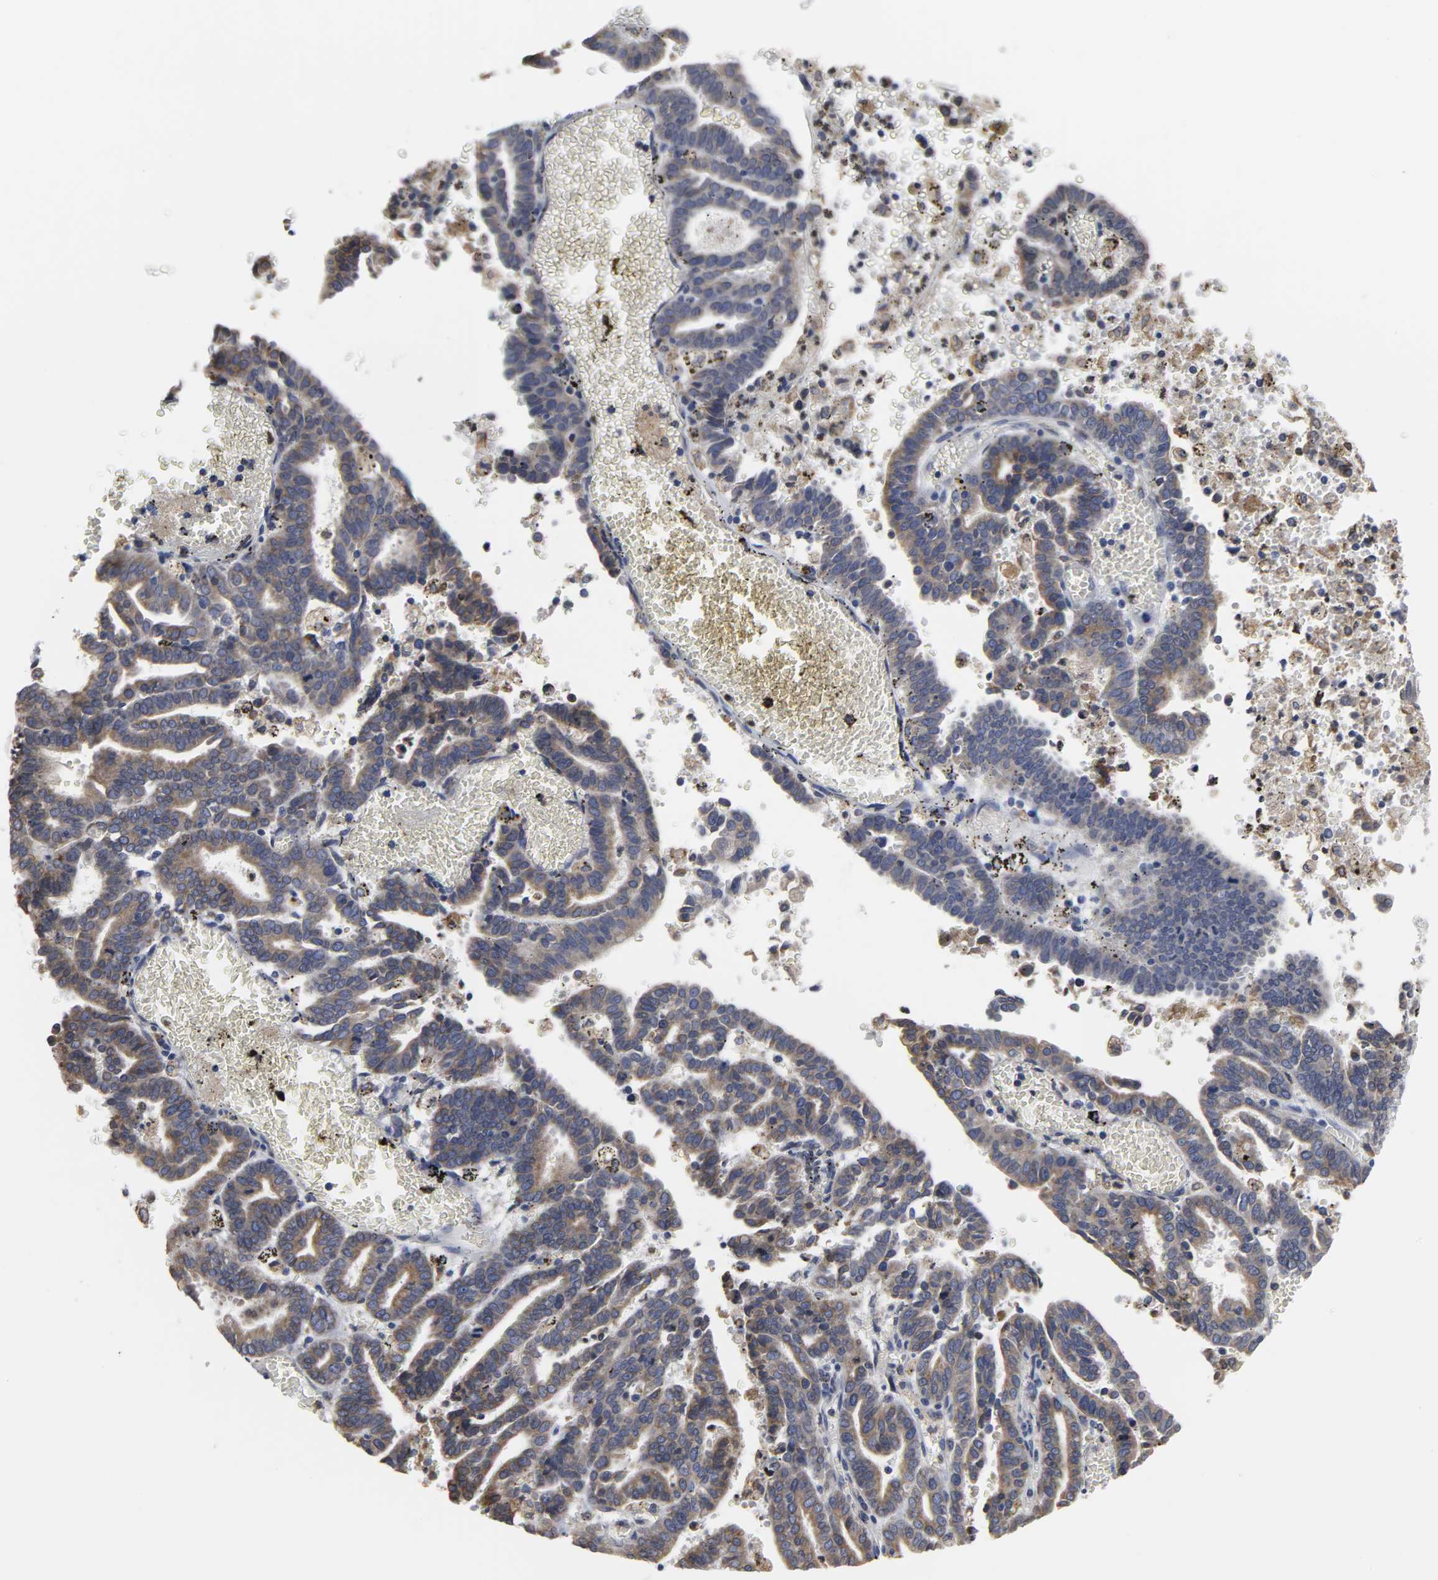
{"staining": {"intensity": "moderate", "quantity": "25%-75%", "location": "cytoplasmic/membranous"}, "tissue": "endometrial cancer", "cell_type": "Tumor cells", "image_type": "cancer", "snomed": [{"axis": "morphology", "description": "Adenocarcinoma, NOS"}, {"axis": "topography", "description": "Uterus"}], "caption": "Endometrial cancer stained with DAB immunohistochemistry (IHC) displays medium levels of moderate cytoplasmic/membranous positivity in approximately 25%-75% of tumor cells. The staining is performed using DAB (3,3'-diaminobenzidine) brown chromogen to label protein expression. The nuclei are counter-stained blue using hematoxylin.", "gene": "HCK", "patient": {"sex": "female", "age": 83}}